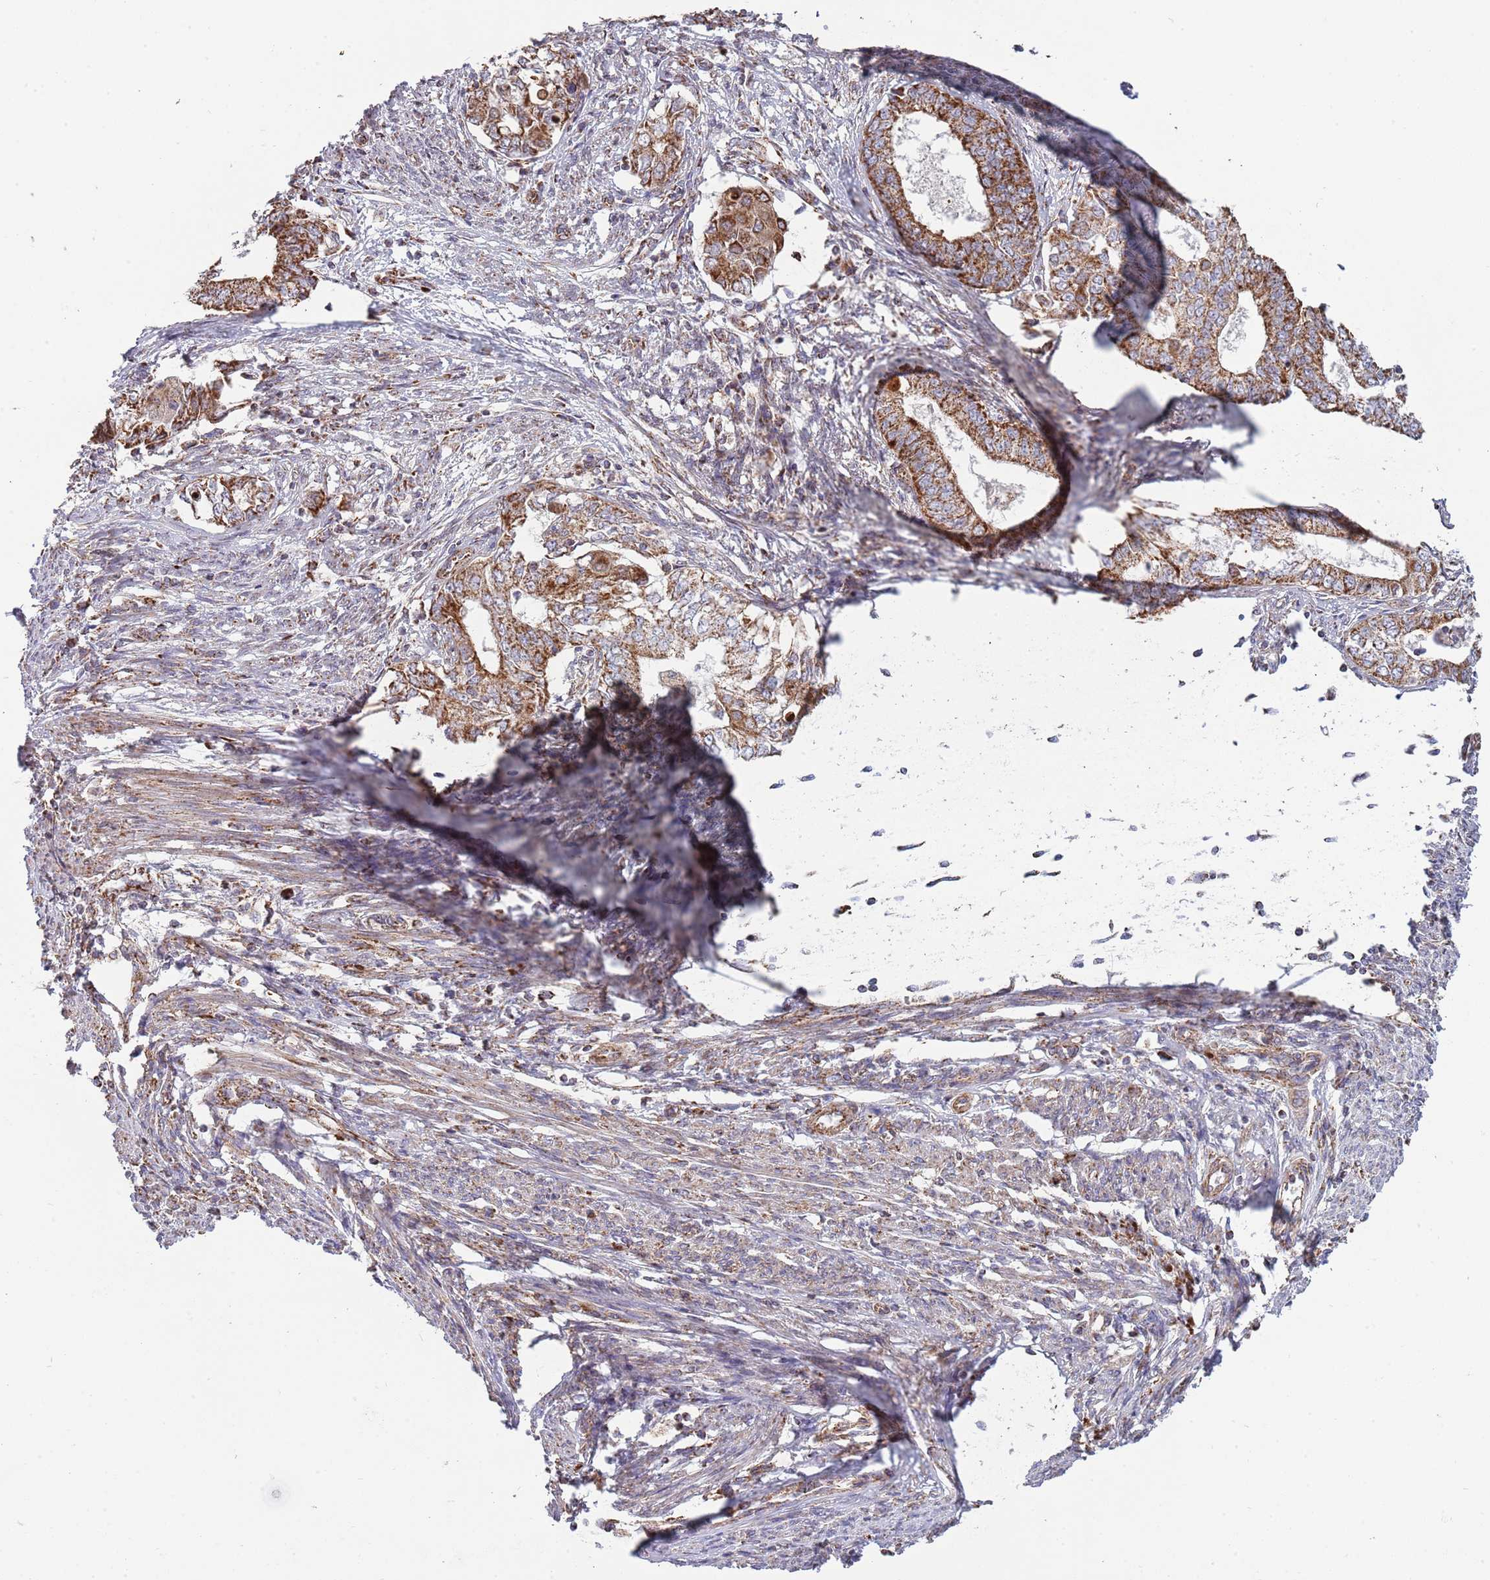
{"staining": {"intensity": "strong", "quantity": ">75%", "location": "cytoplasmic/membranous"}, "tissue": "endometrial cancer", "cell_type": "Tumor cells", "image_type": "cancer", "snomed": [{"axis": "morphology", "description": "Adenocarcinoma, NOS"}, {"axis": "topography", "description": "Endometrium"}], "caption": "DAB immunohistochemical staining of endometrial cancer (adenocarcinoma) reveals strong cytoplasmic/membranous protein expression in about >75% of tumor cells.", "gene": "VPS16", "patient": {"sex": "female", "age": 62}}